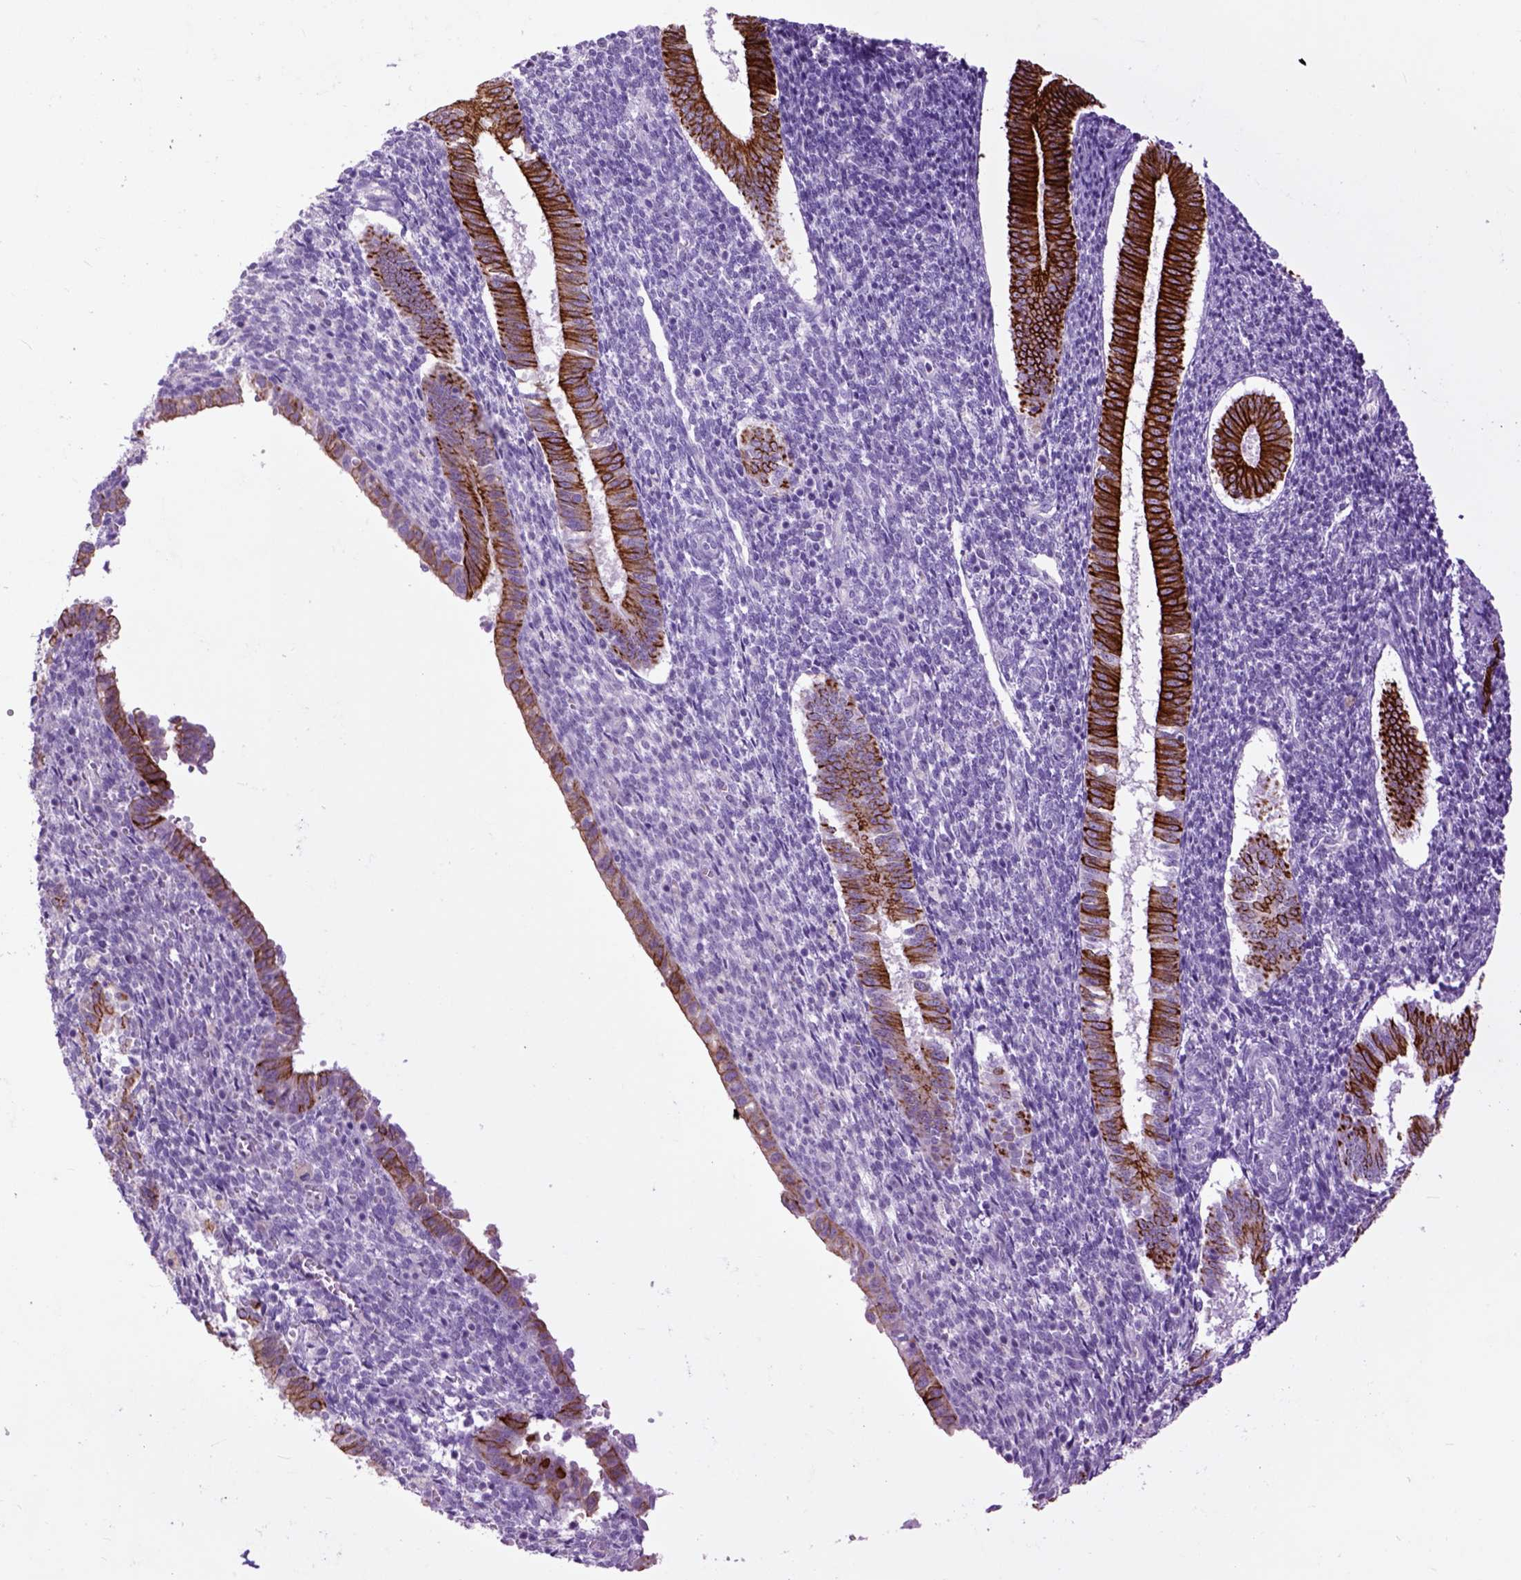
{"staining": {"intensity": "negative", "quantity": "none", "location": "none"}, "tissue": "endometrium", "cell_type": "Cells in endometrial stroma", "image_type": "normal", "snomed": [{"axis": "morphology", "description": "Normal tissue, NOS"}, {"axis": "topography", "description": "Endometrium"}], "caption": "Immunohistochemical staining of unremarkable human endometrium exhibits no significant positivity in cells in endometrial stroma.", "gene": "RAB25", "patient": {"sex": "female", "age": 25}}